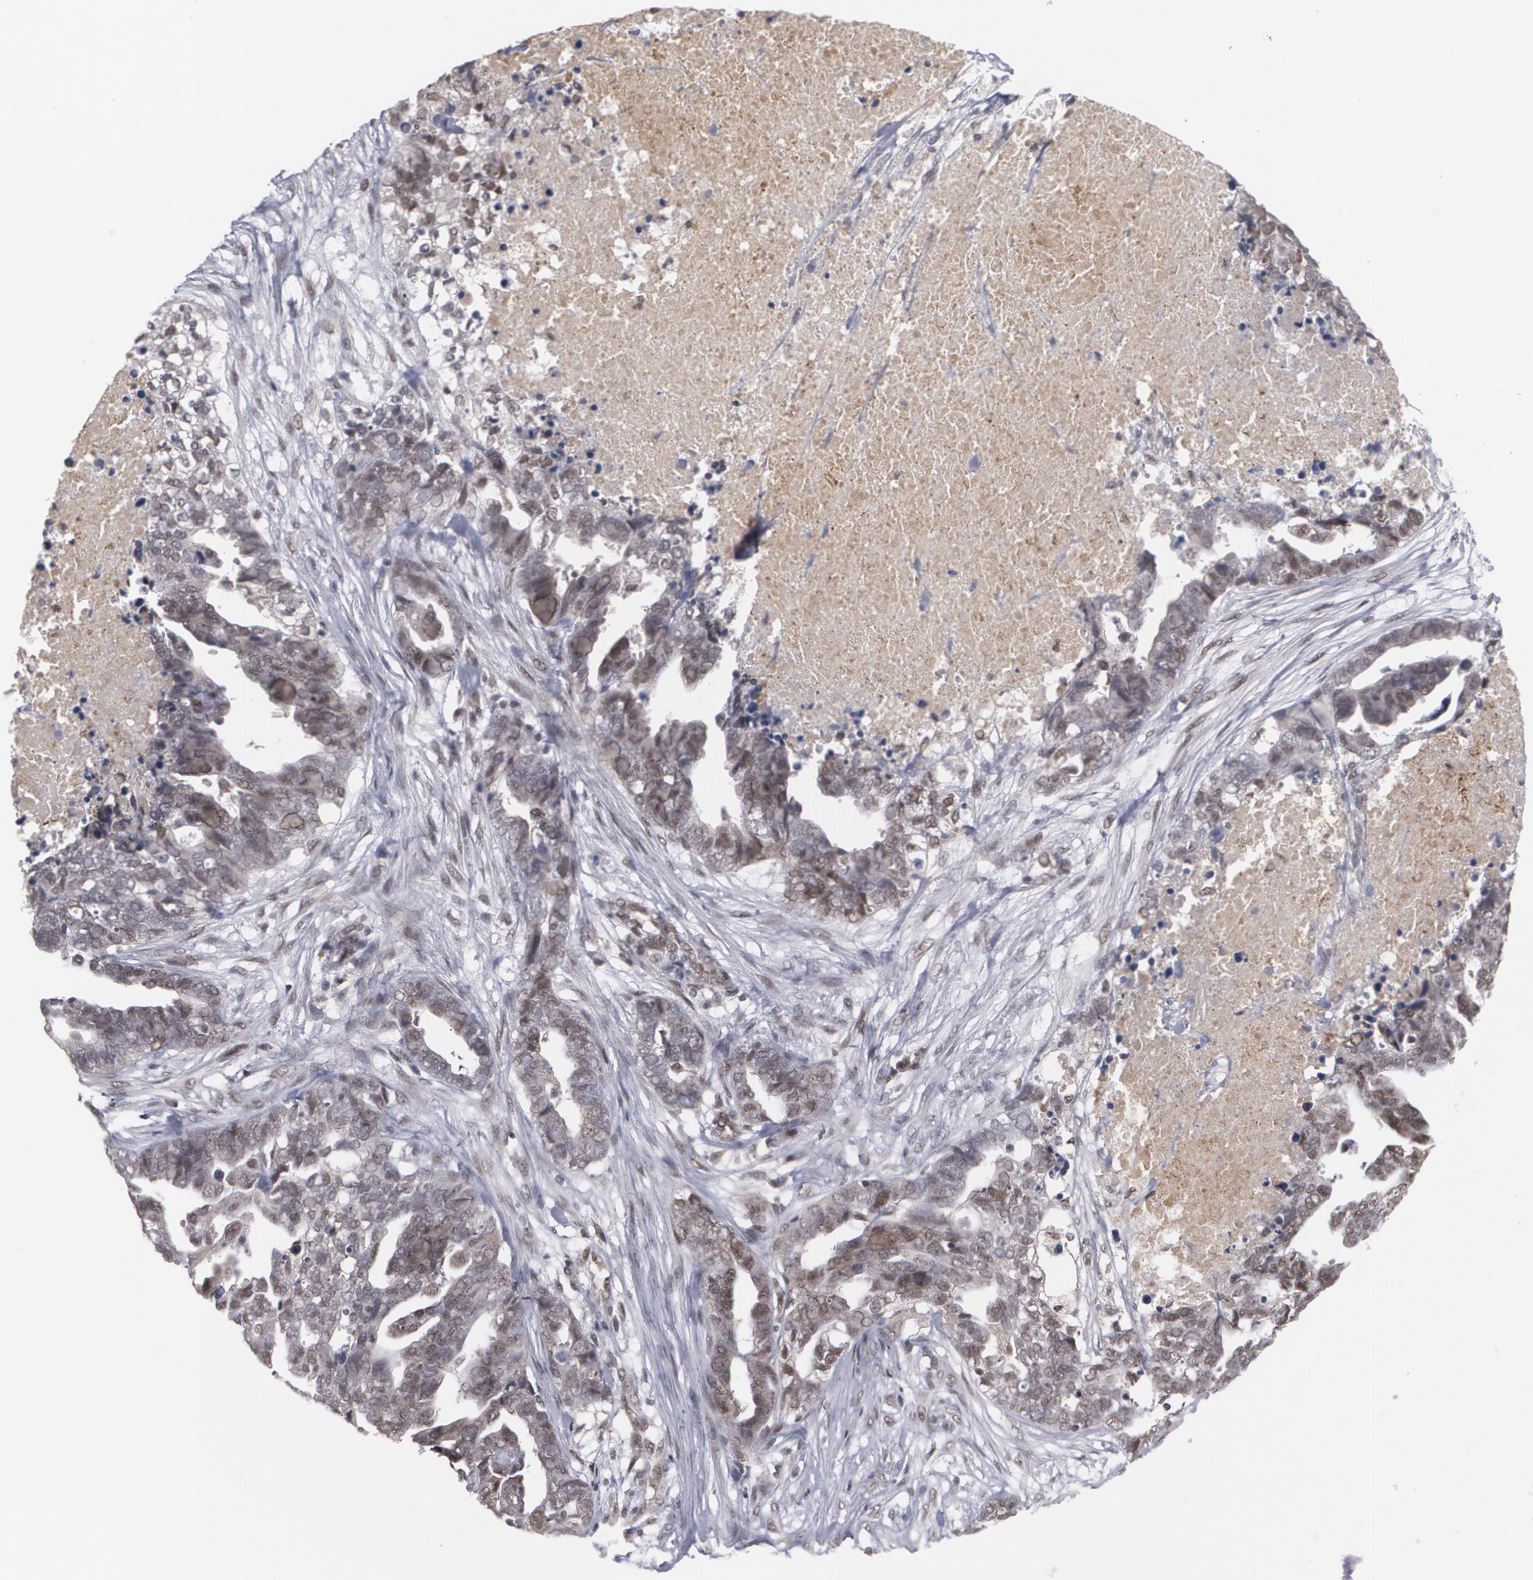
{"staining": {"intensity": "moderate", "quantity": ">75%", "location": "nuclear"}, "tissue": "ovarian cancer", "cell_type": "Tumor cells", "image_type": "cancer", "snomed": [{"axis": "morphology", "description": "Normal tissue, NOS"}, {"axis": "morphology", "description": "Cystadenocarcinoma, serous, NOS"}, {"axis": "topography", "description": "Fallopian tube"}, {"axis": "topography", "description": "Ovary"}], "caption": "Ovarian cancer (serous cystadenocarcinoma) stained with DAB (3,3'-diaminobenzidine) immunohistochemistry shows medium levels of moderate nuclear staining in approximately >75% of tumor cells.", "gene": "INTS6", "patient": {"sex": "female", "age": 56}}